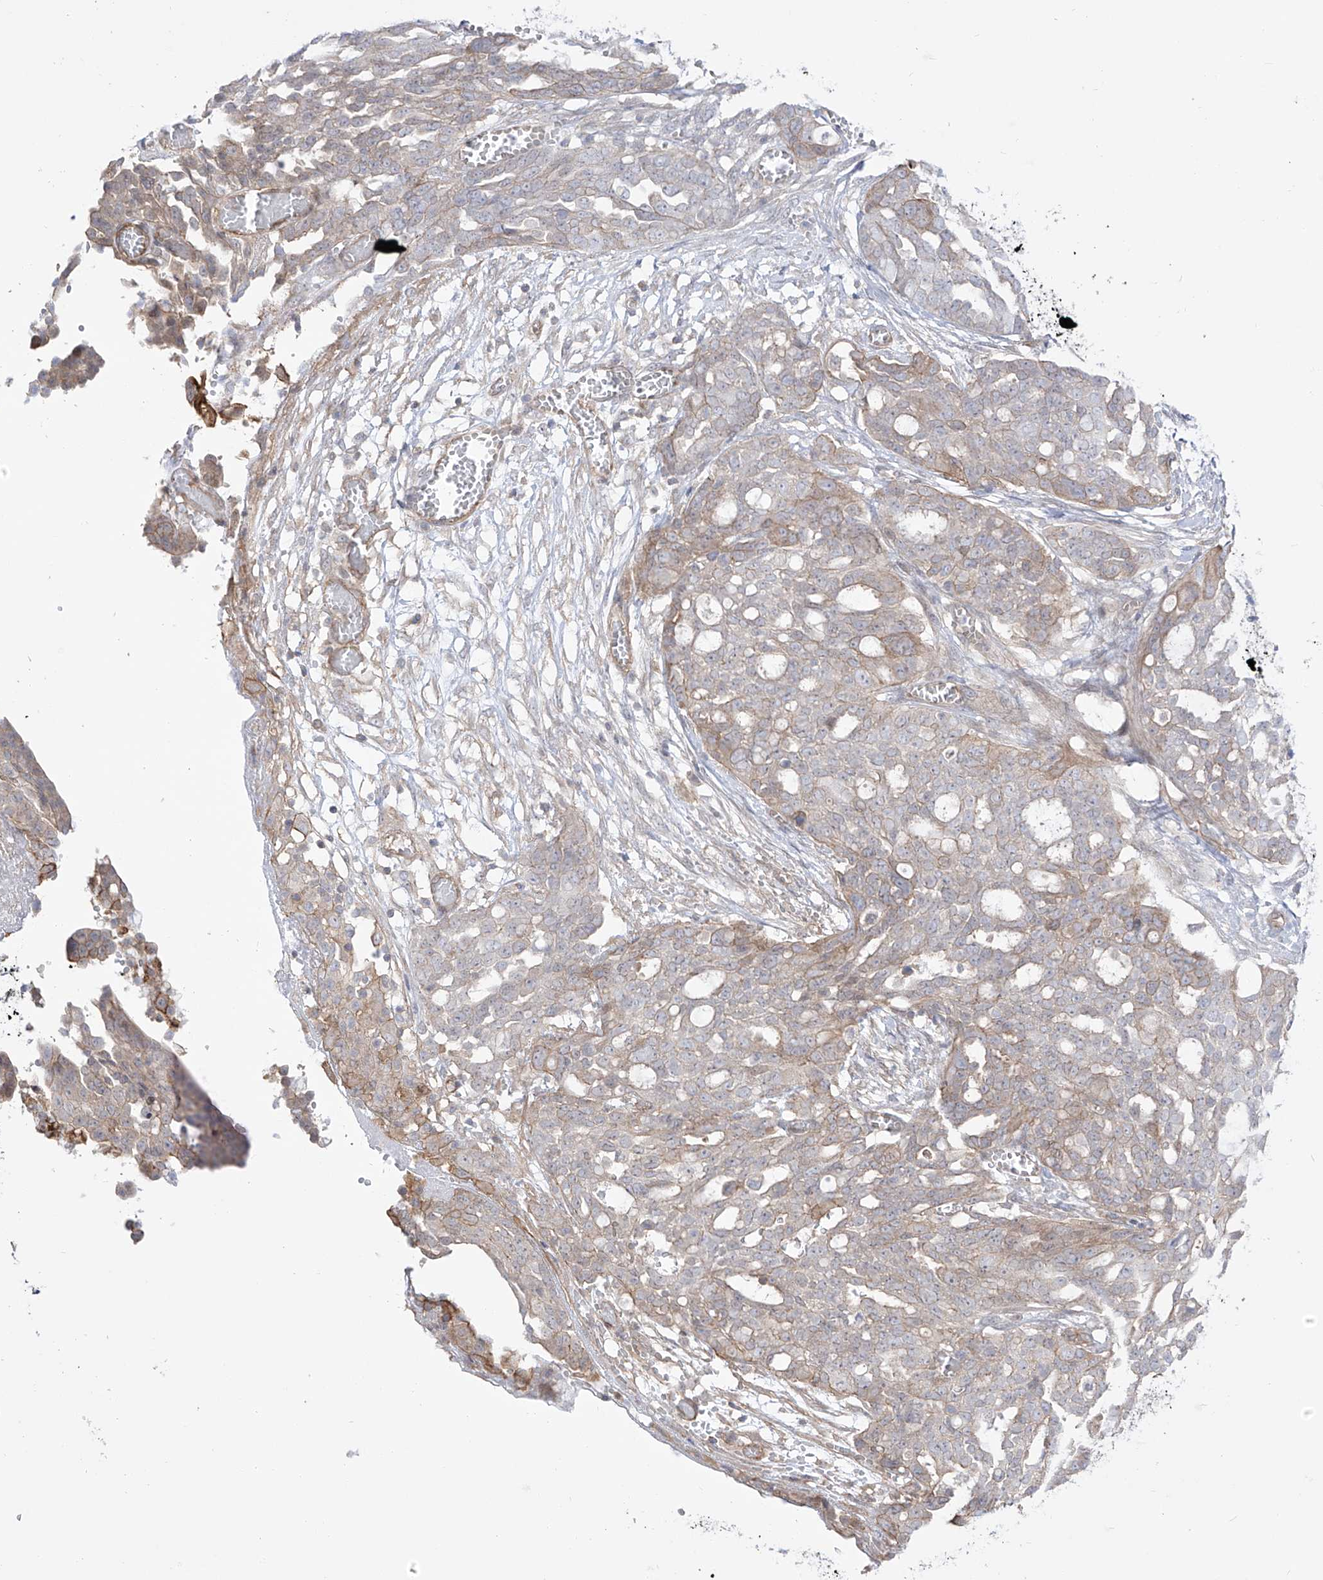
{"staining": {"intensity": "weak", "quantity": "<25%", "location": "cytoplasmic/membranous"}, "tissue": "ovarian cancer", "cell_type": "Tumor cells", "image_type": "cancer", "snomed": [{"axis": "morphology", "description": "Cystadenocarcinoma, serous, NOS"}, {"axis": "topography", "description": "Soft tissue"}, {"axis": "topography", "description": "Ovary"}], "caption": "Ovarian cancer (serous cystadenocarcinoma) was stained to show a protein in brown. There is no significant staining in tumor cells.", "gene": "ZNF180", "patient": {"sex": "female", "age": 57}}